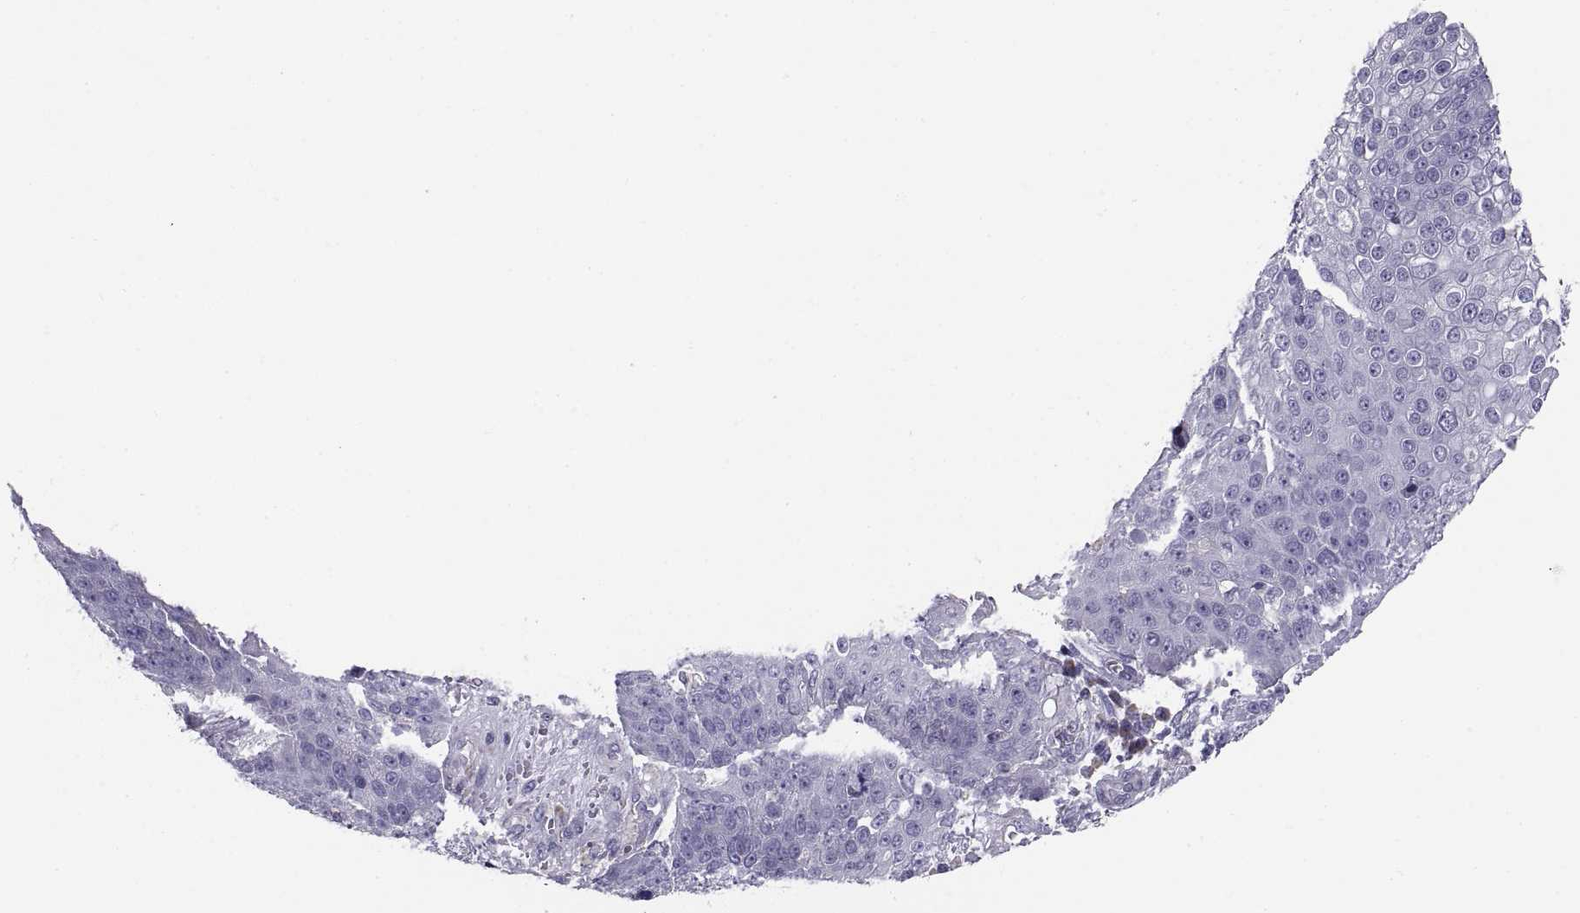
{"staining": {"intensity": "negative", "quantity": "none", "location": "none"}, "tissue": "skin cancer", "cell_type": "Tumor cells", "image_type": "cancer", "snomed": [{"axis": "morphology", "description": "Squamous cell carcinoma, NOS"}, {"axis": "topography", "description": "Skin"}], "caption": "Image shows no protein positivity in tumor cells of skin cancer tissue.", "gene": "TNNC1", "patient": {"sex": "male", "age": 71}}